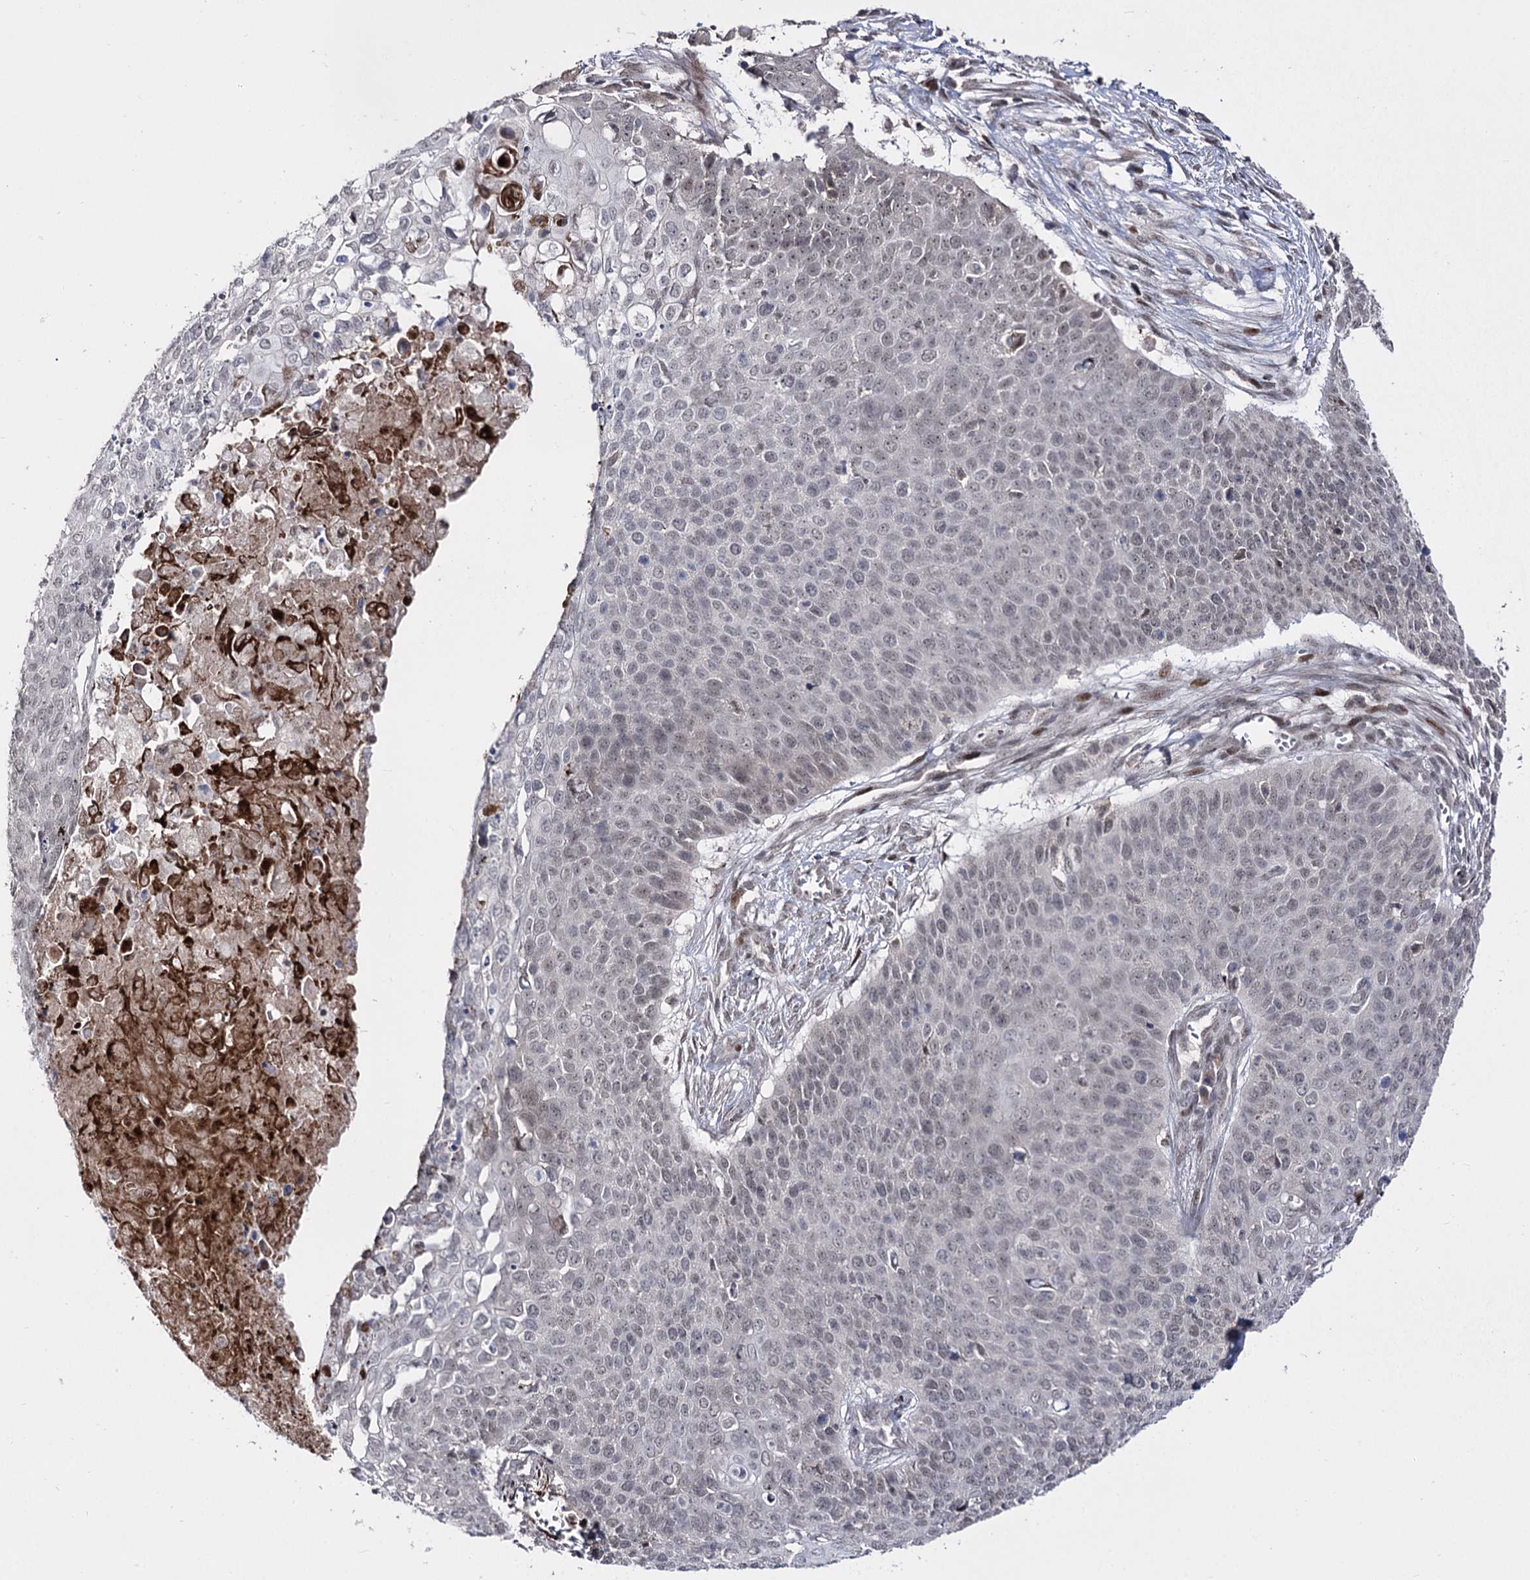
{"staining": {"intensity": "weak", "quantity": "<25%", "location": "nuclear"}, "tissue": "cervical cancer", "cell_type": "Tumor cells", "image_type": "cancer", "snomed": [{"axis": "morphology", "description": "Squamous cell carcinoma, NOS"}, {"axis": "topography", "description": "Cervix"}], "caption": "IHC of squamous cell carcinoma (cervical) exhibits no expression in tumor cells. Brightfield microscopy of immunohistochemistry stained with DAB (brown) and hematoxylin (blue), captured at high magnification.", "gene": "STOX1", "patient": {"sex": "female", "age": 39}}